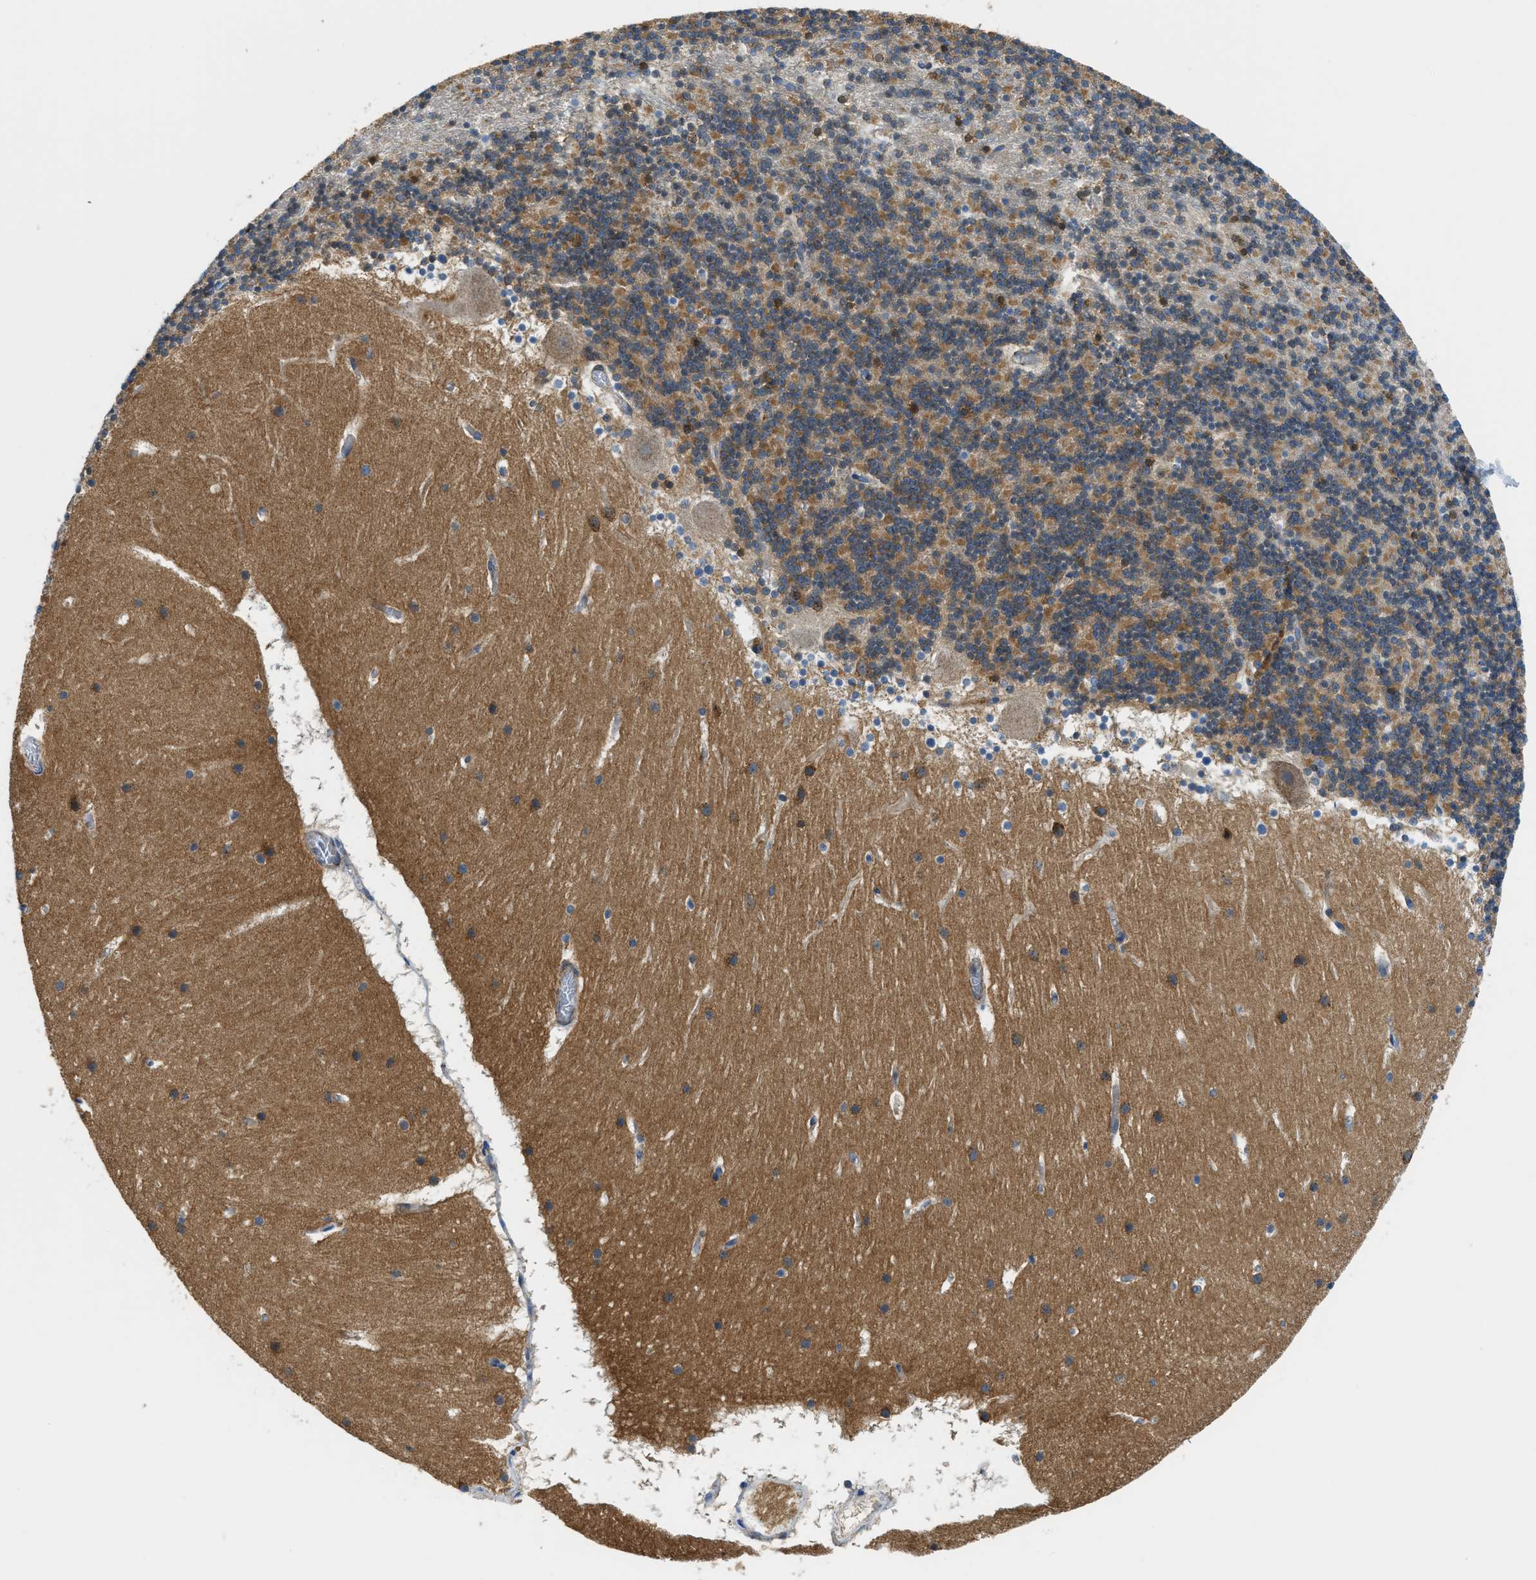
{"staining": {"intensity": "moderate", "quantity": ">75%", "location": "cytoplasmic/membranous"}, "tissue": "cerebellum", "cell_type": "Cells in granular layer", "image_type": "normal", "snomed": [{"axis": "morphology", "description": "Normal tissue, NOS"}, {"axis": "topography", "description": "Cerebellum"}], "caption": "IHC of normal cerebellum exhibits medium levels of moderate cytoplasmic/membranous staining in about >75% of cells in granular layer.", "gene": "STK33", "patient": {"sex": "male", "age": 45}}